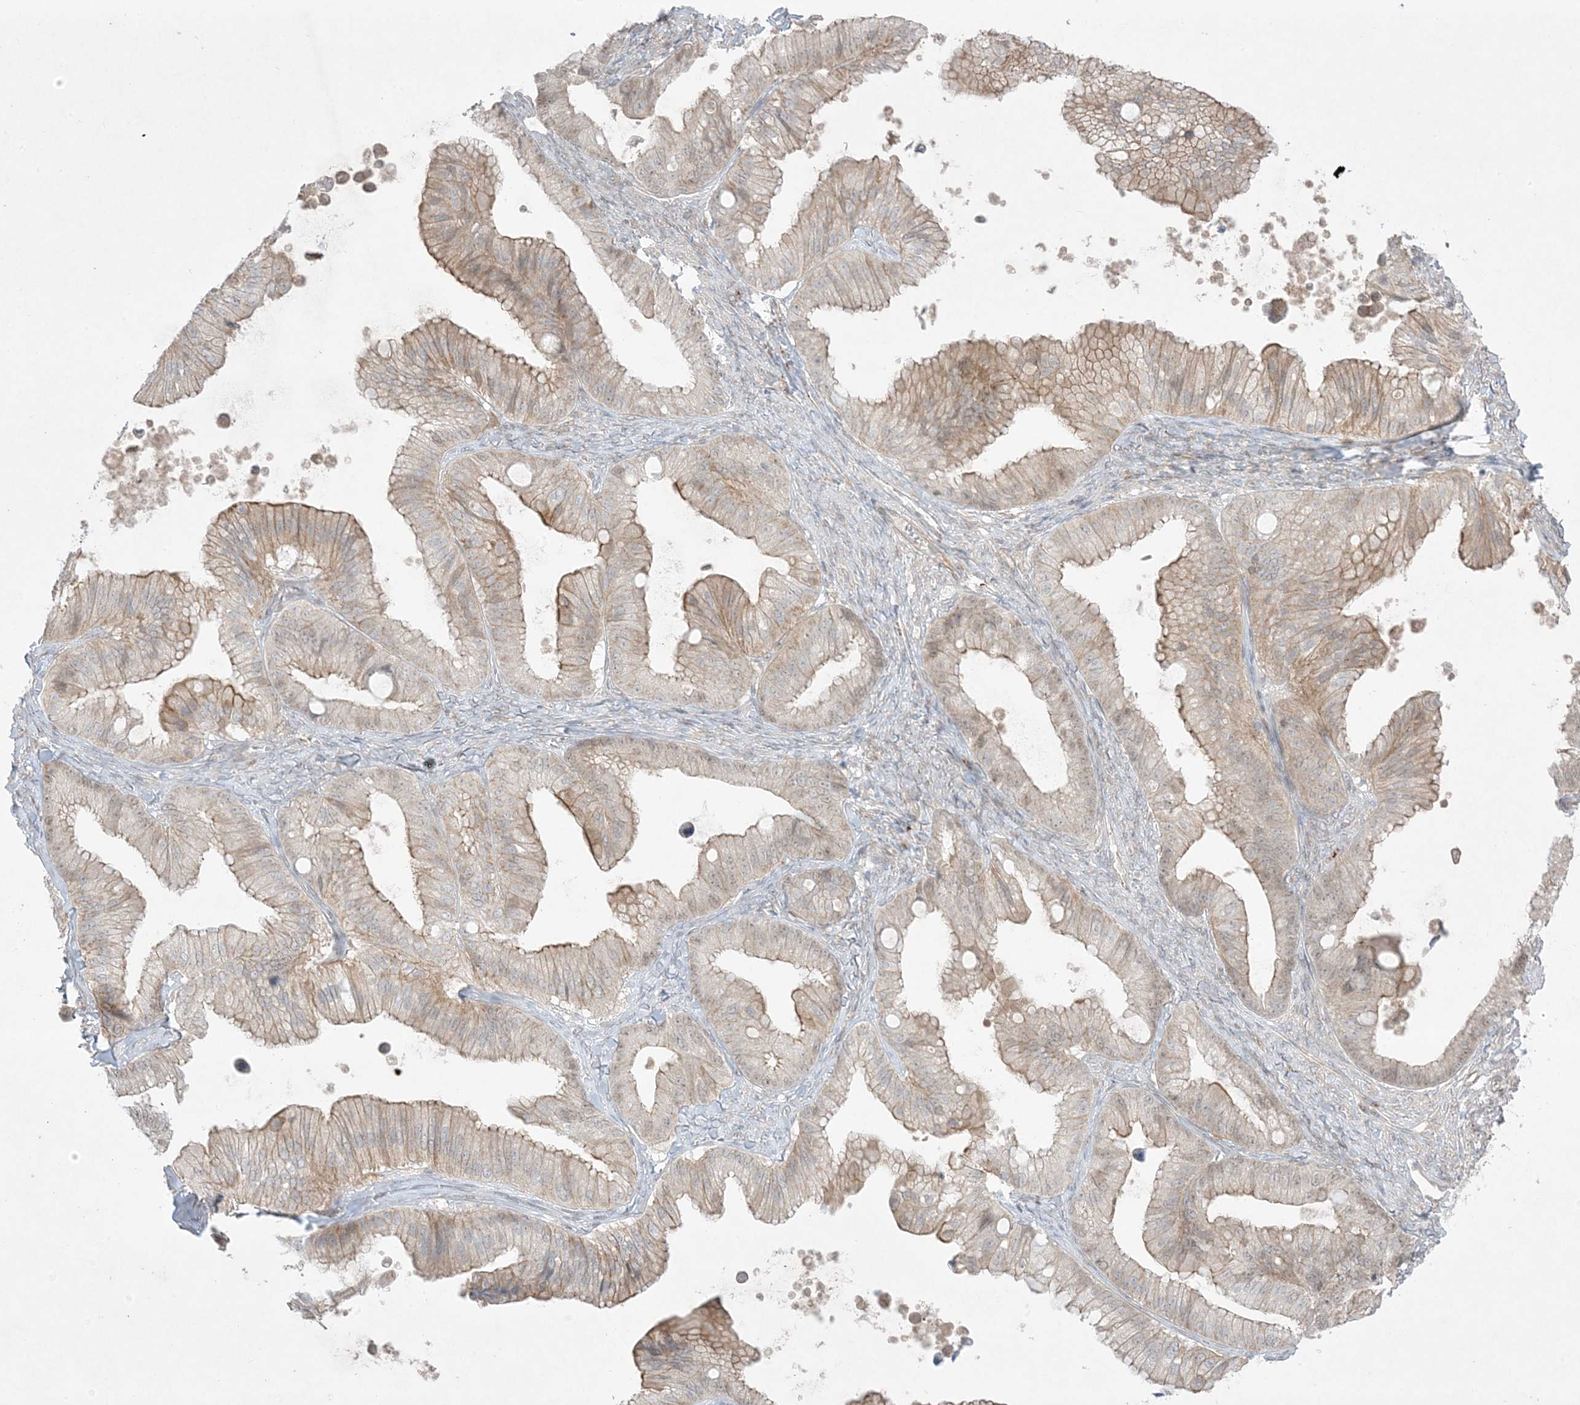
{"staining": {"intensity": "moderate", "quantity": ">75%", "location": "cytoplasmic/membranous"}, "tissue": "ovarian cancer", "cell_type": "Tumor cells", "image_type": "cancer", "snomed": [{"axis": "morphology", "description": "Cystadenocarcinoma, mucinous, NOS"}, {"axis": "topography", "description": "Ovary"}], "caption": "This is a photomicrograph of immunohistochemistry staining of mucinous cystadenocarcinoma (ovarian), which shows moderate staining in the cytoplasmic/membranous of tumor cells.", "gene": "PTK6", "patient": {"sex": "female", "age": 71}}